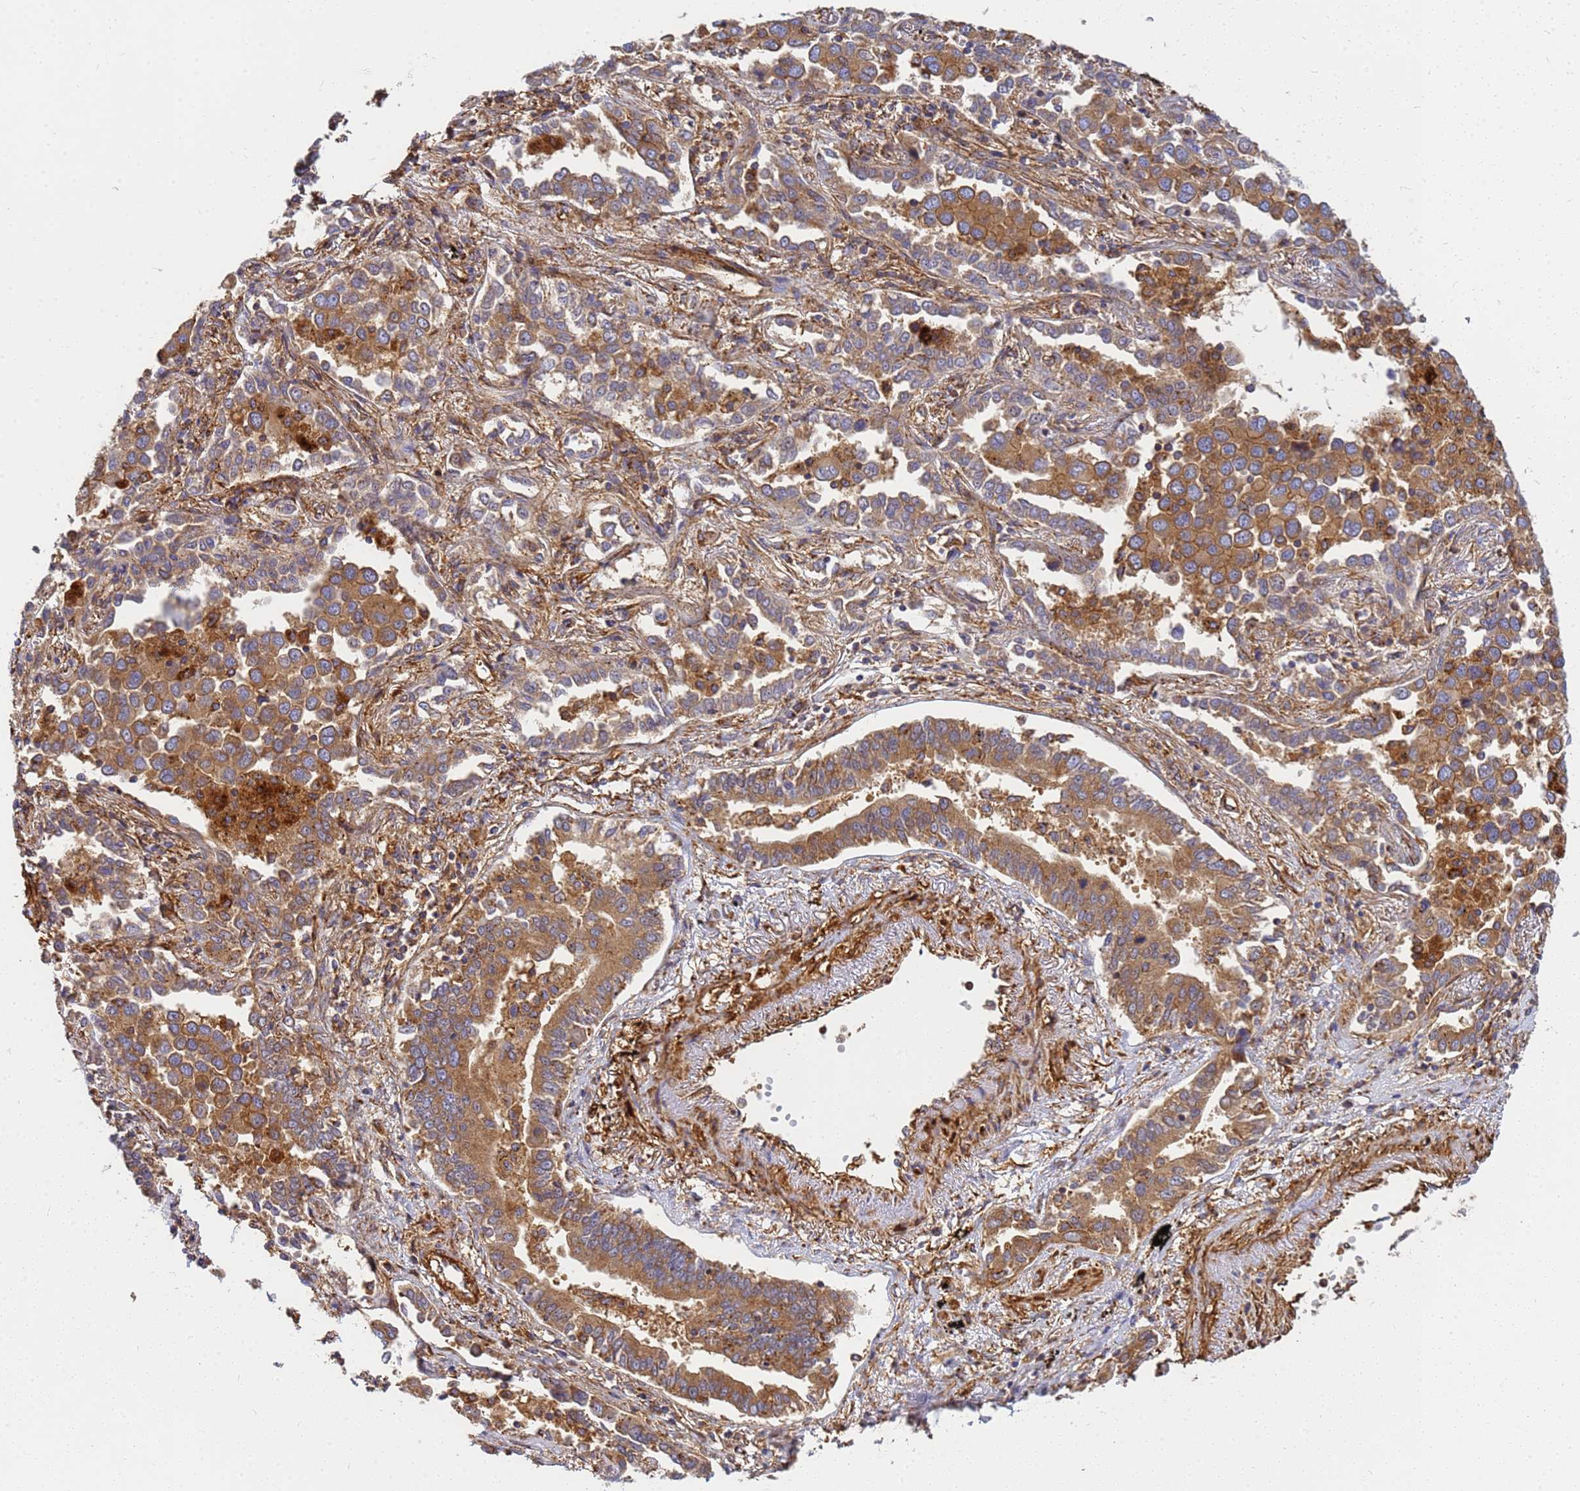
{"staining": {"intensity": "strong", "quantity": "25%-75%", "location": "cytoplasmic/membranous"}, "tissue": "lung cancer", "cell_type": "Tumor cells", "image_type": "cancer", "snomed": [{"axis": "morphology", "description": "Adenocarcinoma, NOS"}, {"axis": "topography", "description": "Lung"}], "caption": "Tumor cells demonstrate high levels of strong cytoplasmic/membranous staining in approximately 25%-75% of cells in human lung adenocarcinoma.", "gene": "C2CD5", "patient": {"sex": "male", "age": 67}}